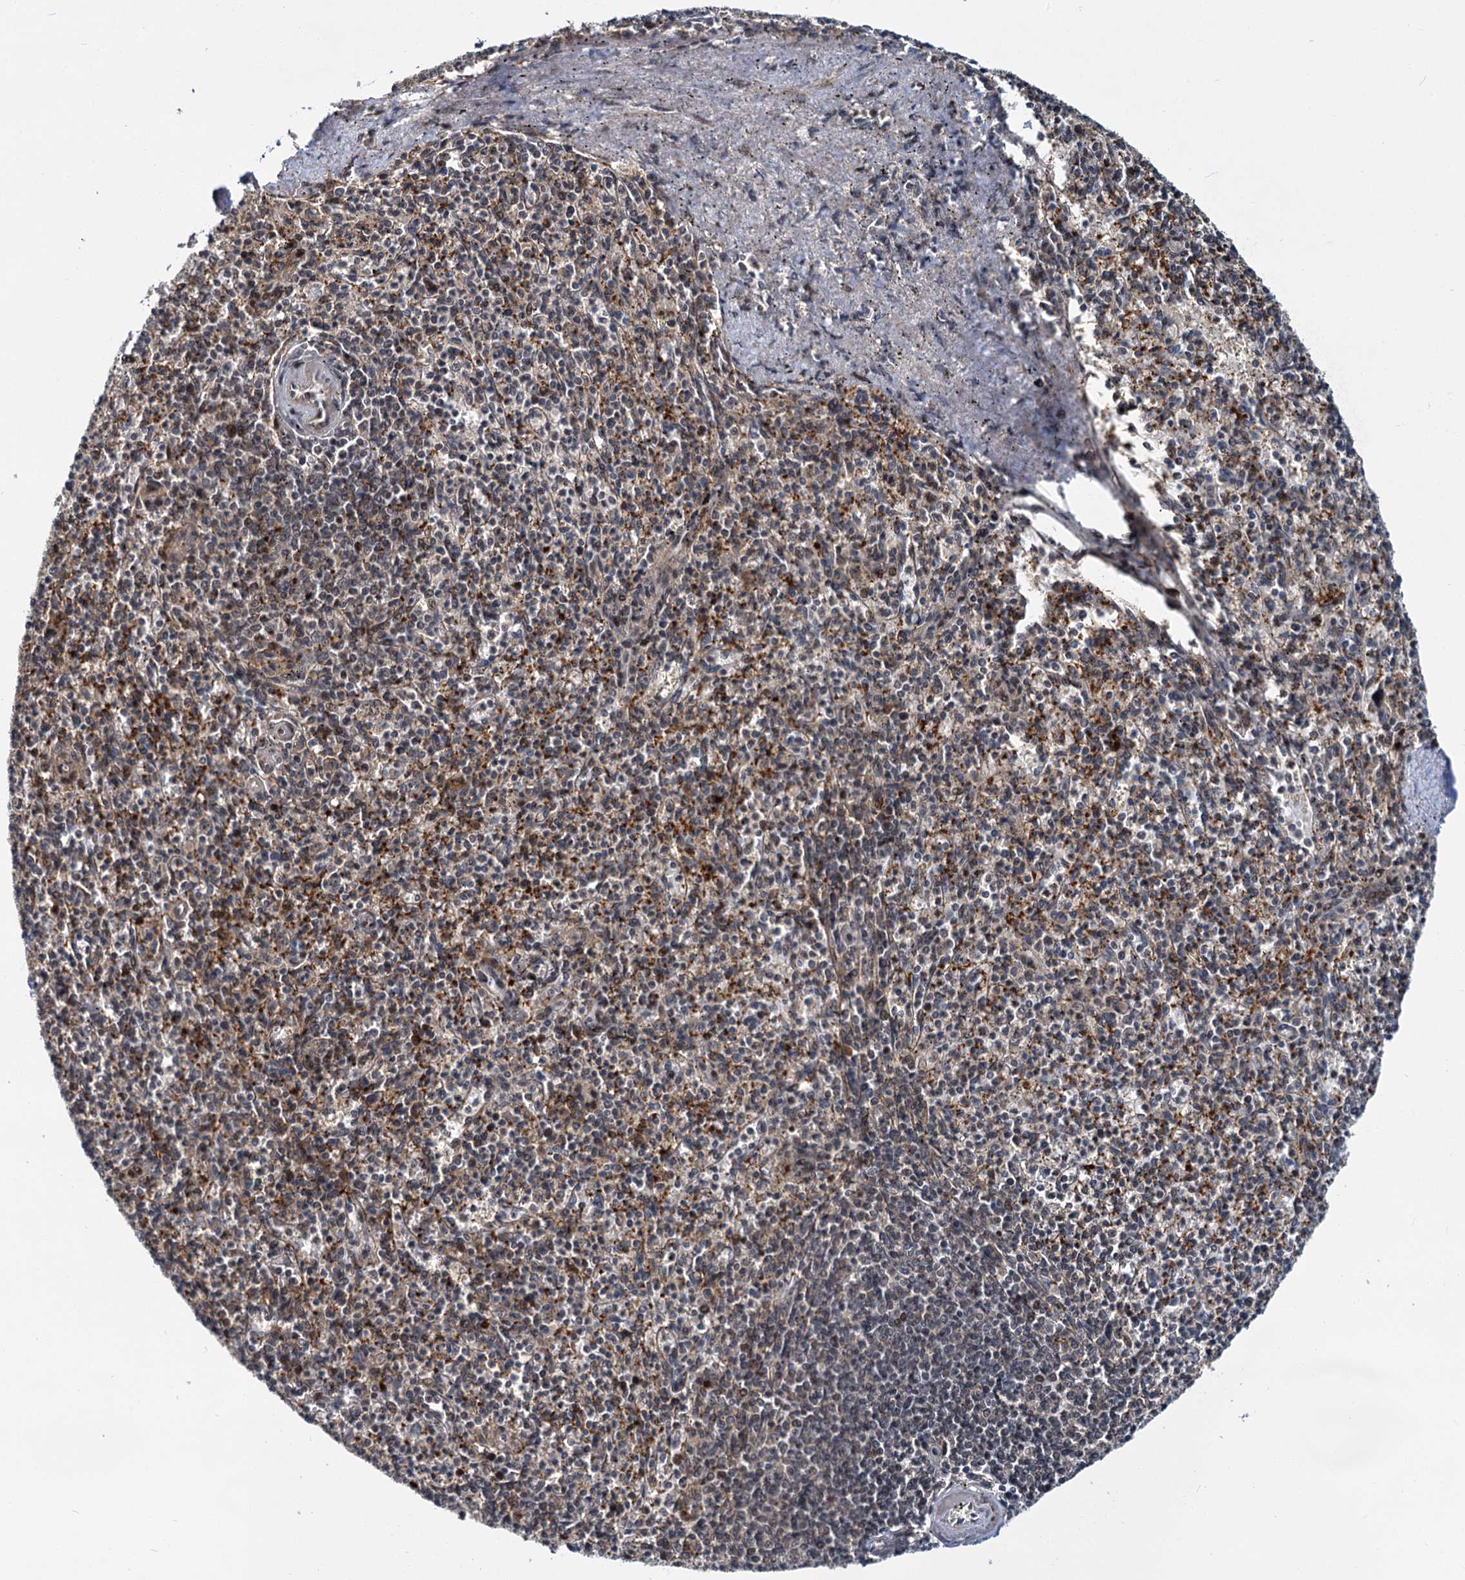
{"staining": {"intensity": "negative", "quantity": "none", "location": "none"}, "tissue": "spleen", "cell_type": "Cells in red pulp", "image_type": "normal", "snomed": [{"axis": "morphology", "description": "Normal tissue, NOS"}, {"axis": "topography", "description": "Spleen"}], "caption": "This is a image of immunohistochemistry (IHC) staining of normal spleen, which shows no positivity in cells in red pulp.", "gene": "MBD6", "patient": {"sex": "male", "age": 72}}